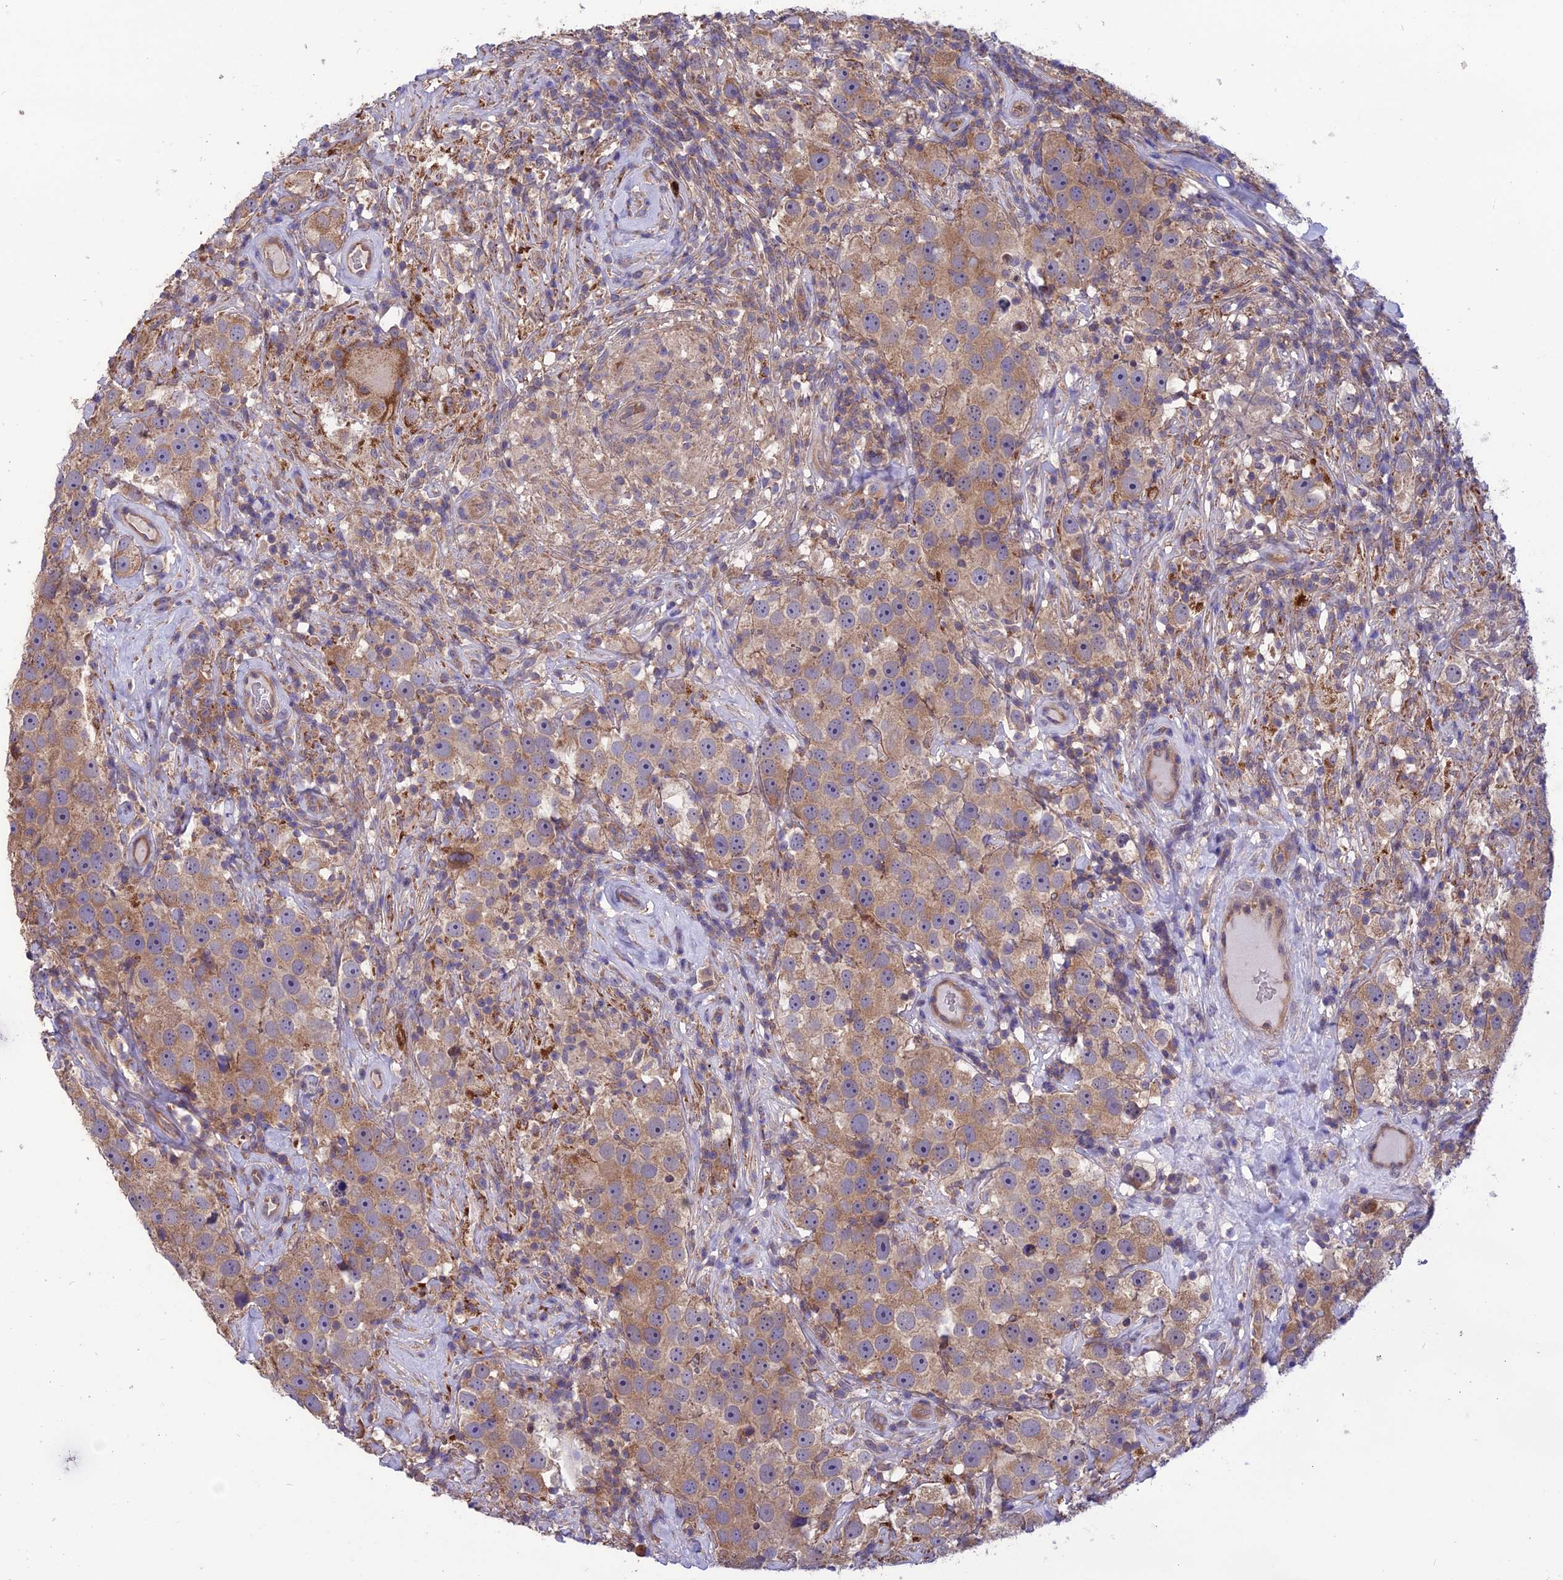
{"staining": {"intensity": "weak", "quantity": ">75%", "location": "cytoplasmic/membranous"}, "tissue": "testis cancer", "cell_type": "Tumor cells", "image_type": "cancer", "snomed": [{"axis": "morphology", "description": "Seminoma, NOS"}, {"axis": "topography", "description": "Testis"}], "caption": "A photomicrograph showing weak cytoplasmic/membranous expression in about >75% of tumor cells in testis seminoma, as visualized by brown immunohistochemical staining.", "gene": "PSMF1", "patient": {"sex": "male", "age": 49}}